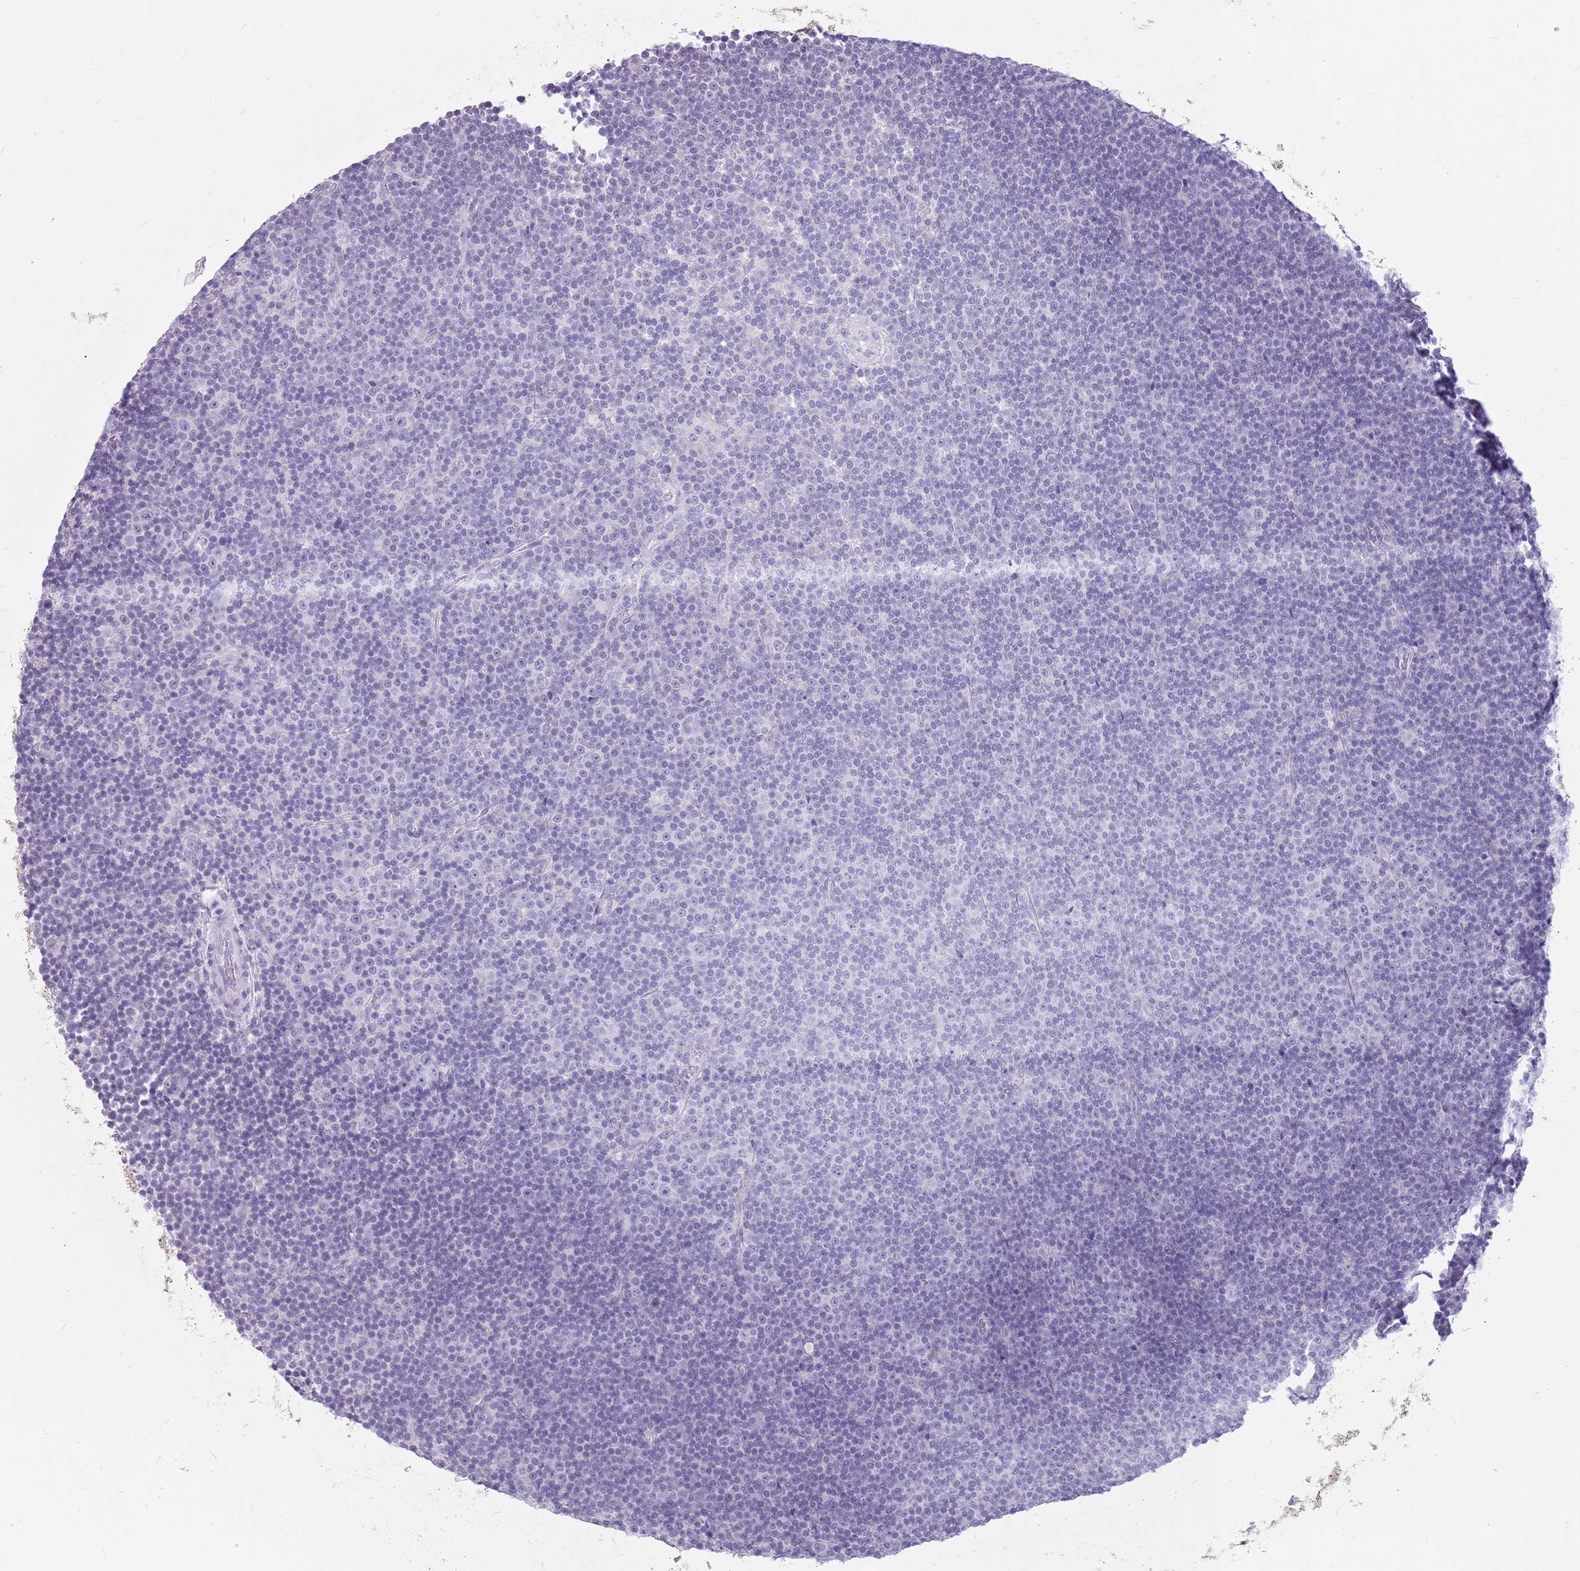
{"staining": {"intensity": "negative", "quantity": "none", "location": "none"}, "tissue": "lymphoma", "cell_type": "Tumor cells", "image_type": "cancer", "snomed": [{"axis": "morphology", "description": "Malignant lymphoma, non-Hodgkin's type, Low grade"}, {"axis": "topography", "description": "Lymph node"}], "caption": "IHC photomicrograph of neoplastic tissue: human lymphoma stained with DAB (3,3'-diaminobenzidine) exhibits no significant protein expression in tumor cells.", "gene": "ZNF425", "patient": {"sex": "female", "age": 67}}